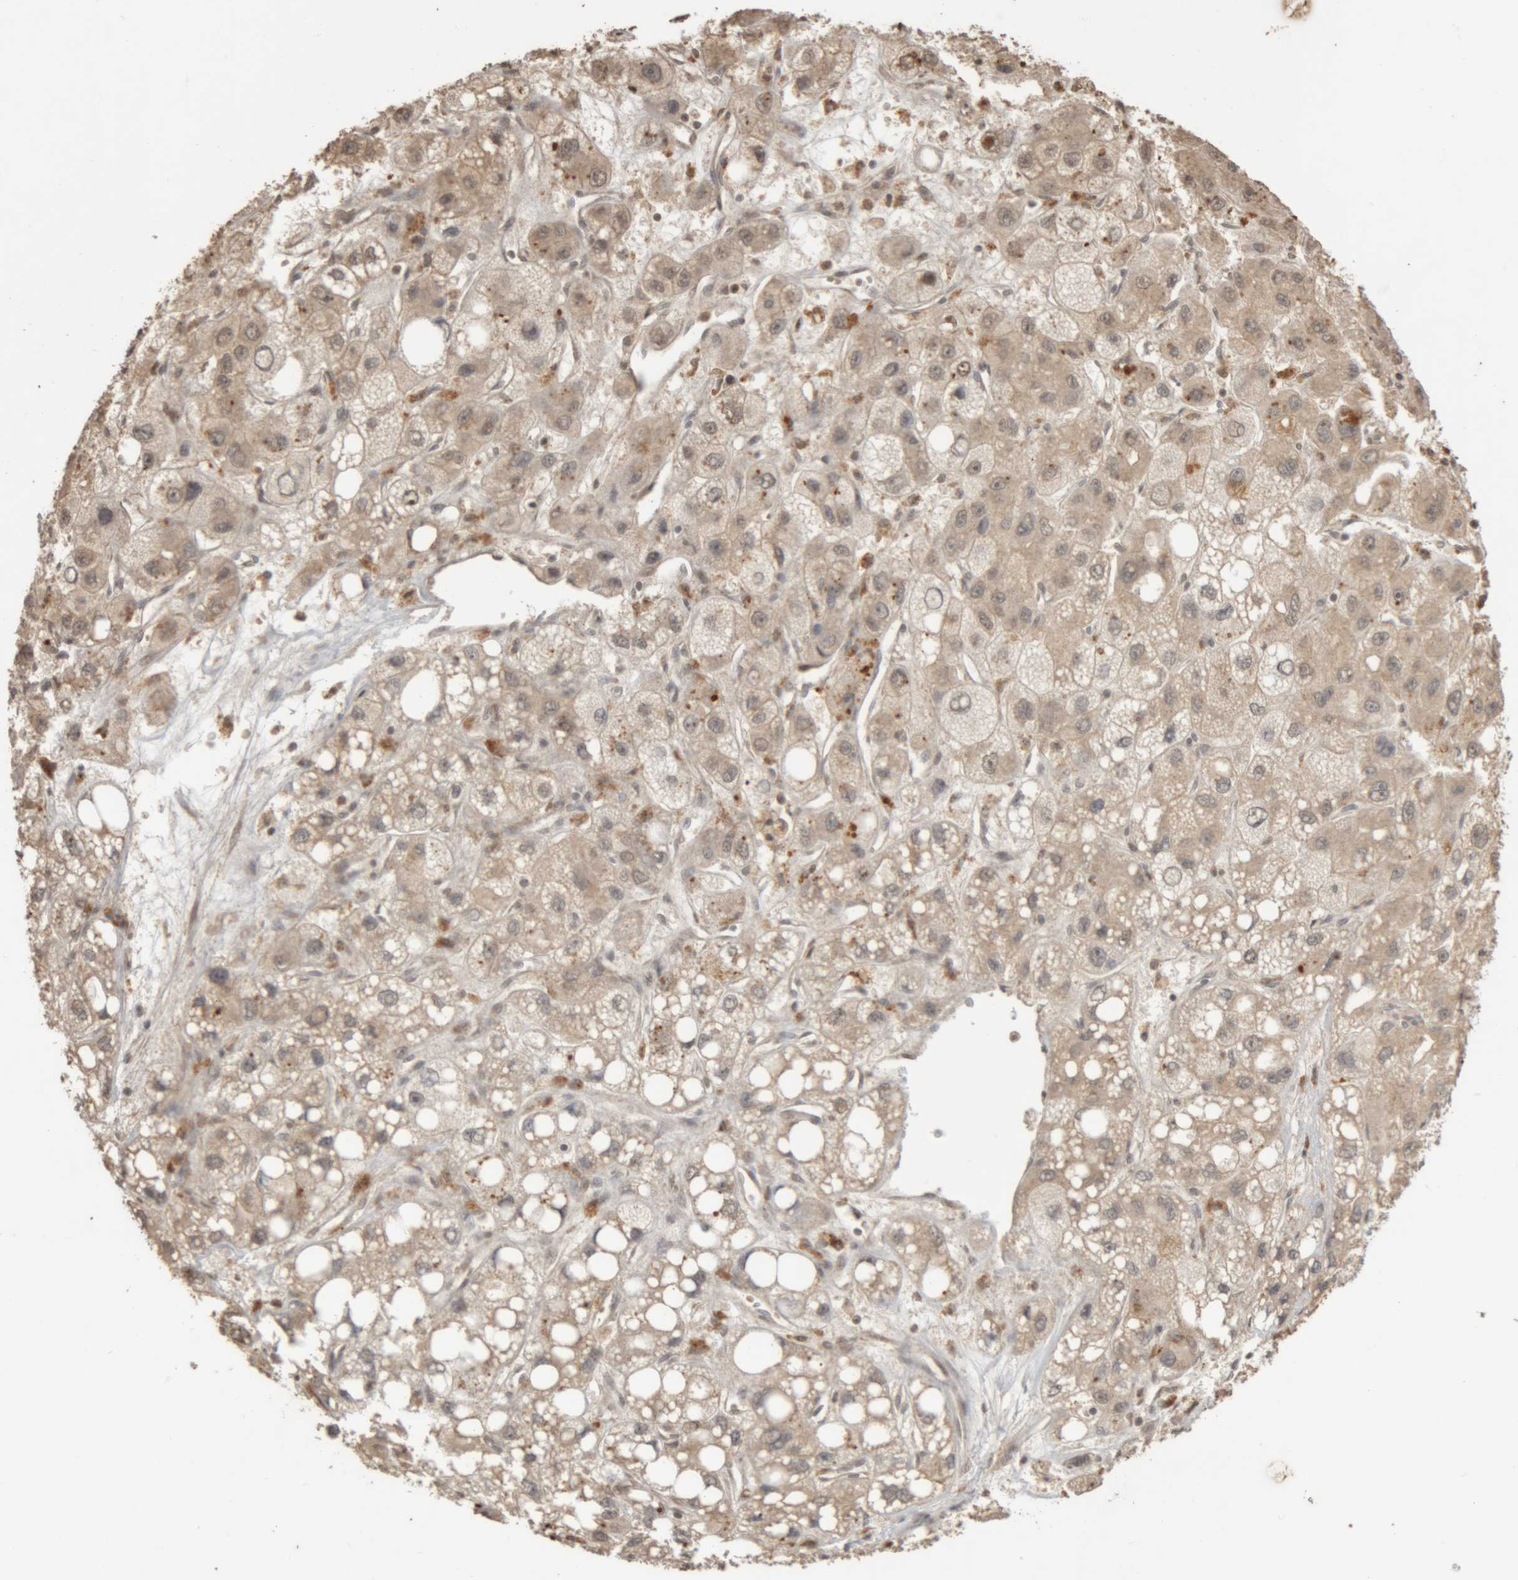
{"staining": {"intensity": "weak", "quantity": ">75%", "location": "cytoplasmic/membranous"}, "tissue": "liver cancer", "cell_type": "Tumor cells", "image_type": "cancer", "snomed": [{"axis": "morphology", "description": "Carcinoma, Hepatocellular, NOS"}, {"axis": "topography", "description": "Liver"}], "caption": "Immunohistochemistry (IHC) (DAB) staining of human liver hepatocellular carcinoma shows weak cytoplasmic/membranous protein expression in approximately >75% of tumor cells.", "gene": "KEAP1", "patient": {"sex": "male", "age": 55}}